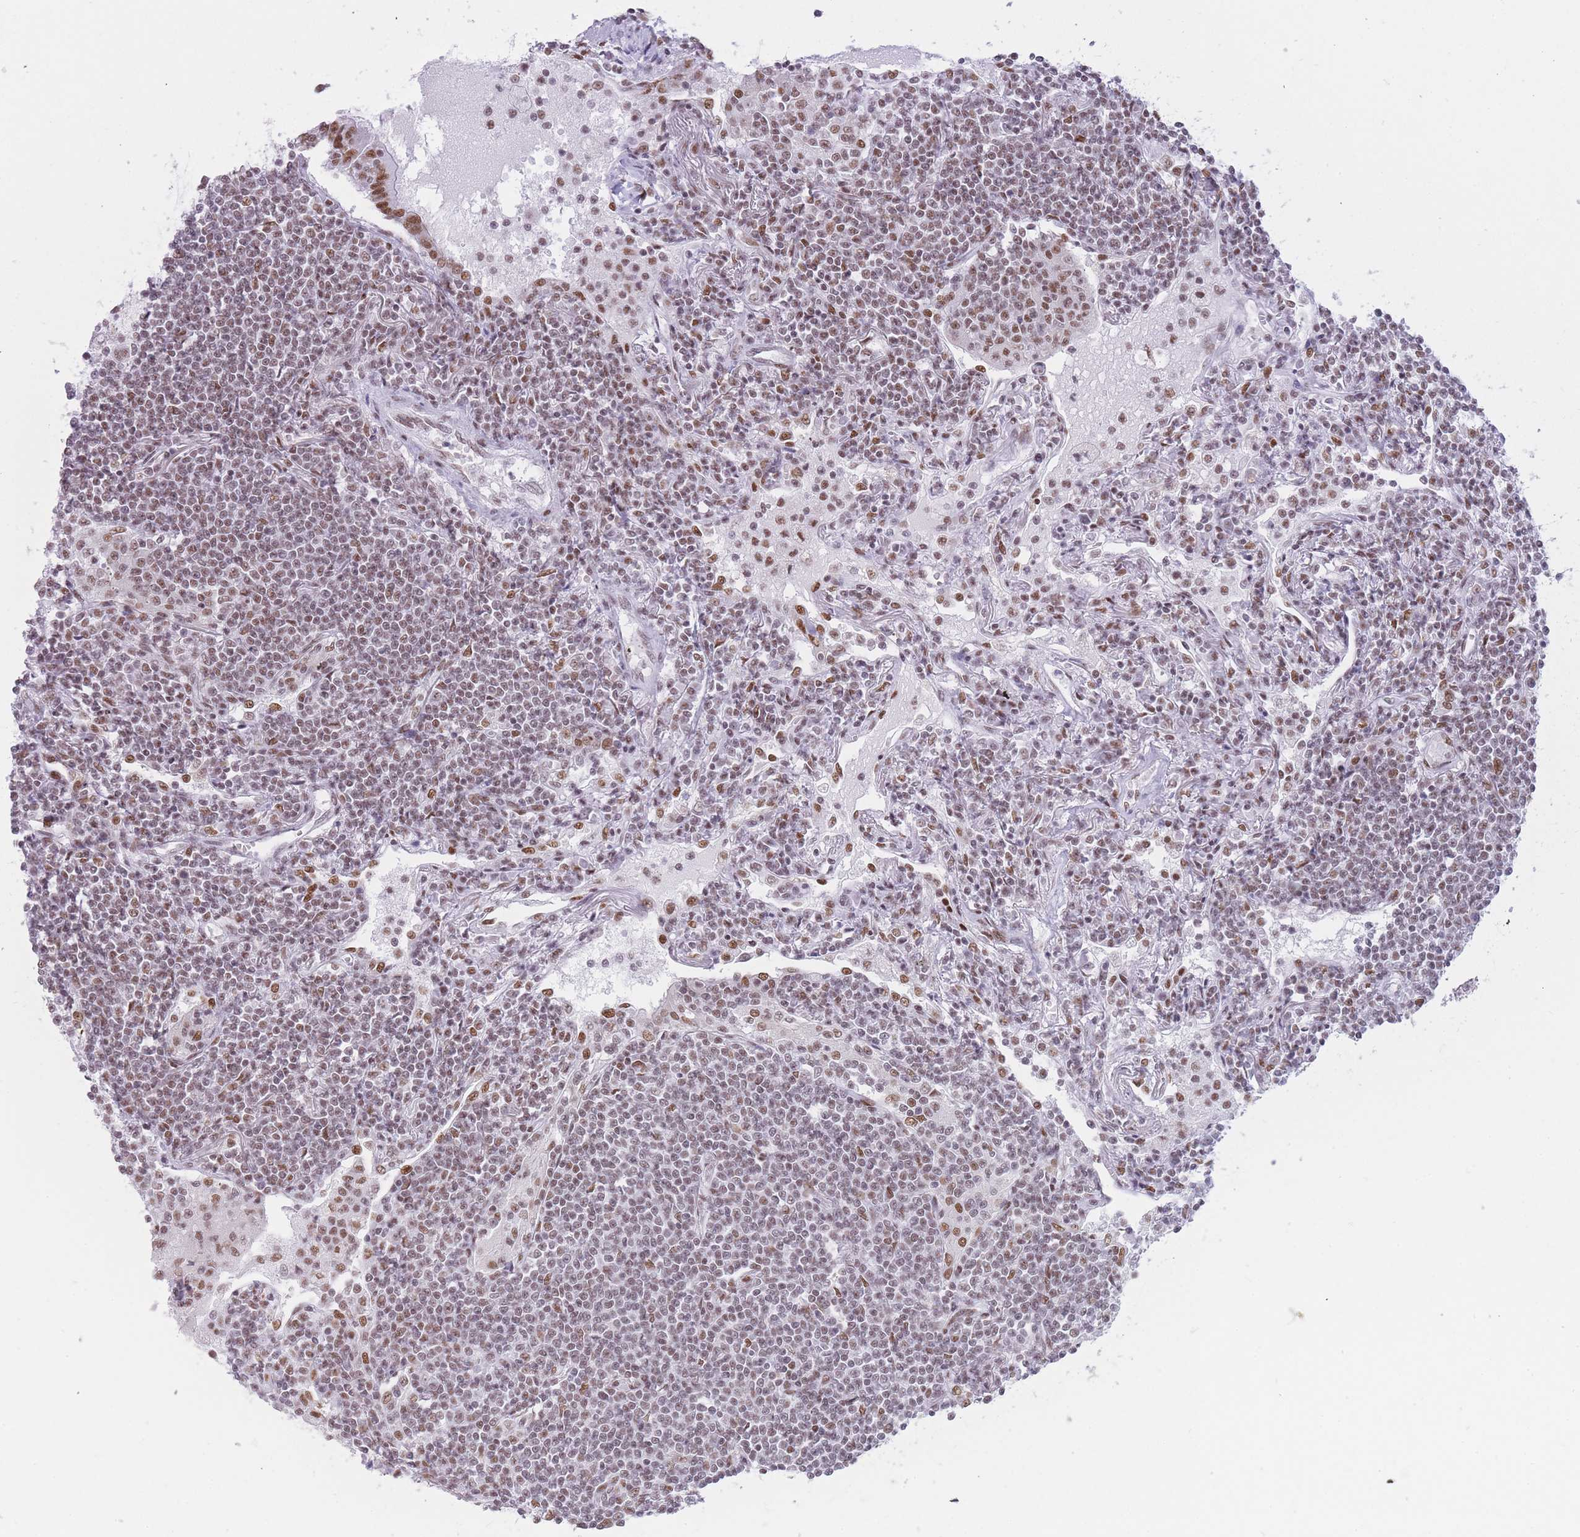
{"staining": {"intensity": "moderate", "quantity": "25%-75%", "location": "nuclear"}, "tissue": "lymphoma", "cell_type": "Tumor cells", "image_type": "cancer", "snomed": [{"axis": "morphology", "description": "Malignant lymphoma, non-Hodgkin's type, Low grade"}, {"axis": "topography", "description": "Lymph node"}], "caption": "Moderate nuclear expression for a protein is appreciated in about 25%-75% of tumor cells of low-grade malignant lymphoma, non-Hodgkin's type using immunohistochemistry.", "gene": "HNRNPUL1", "patient": {"sex": "female", "age": 67}}